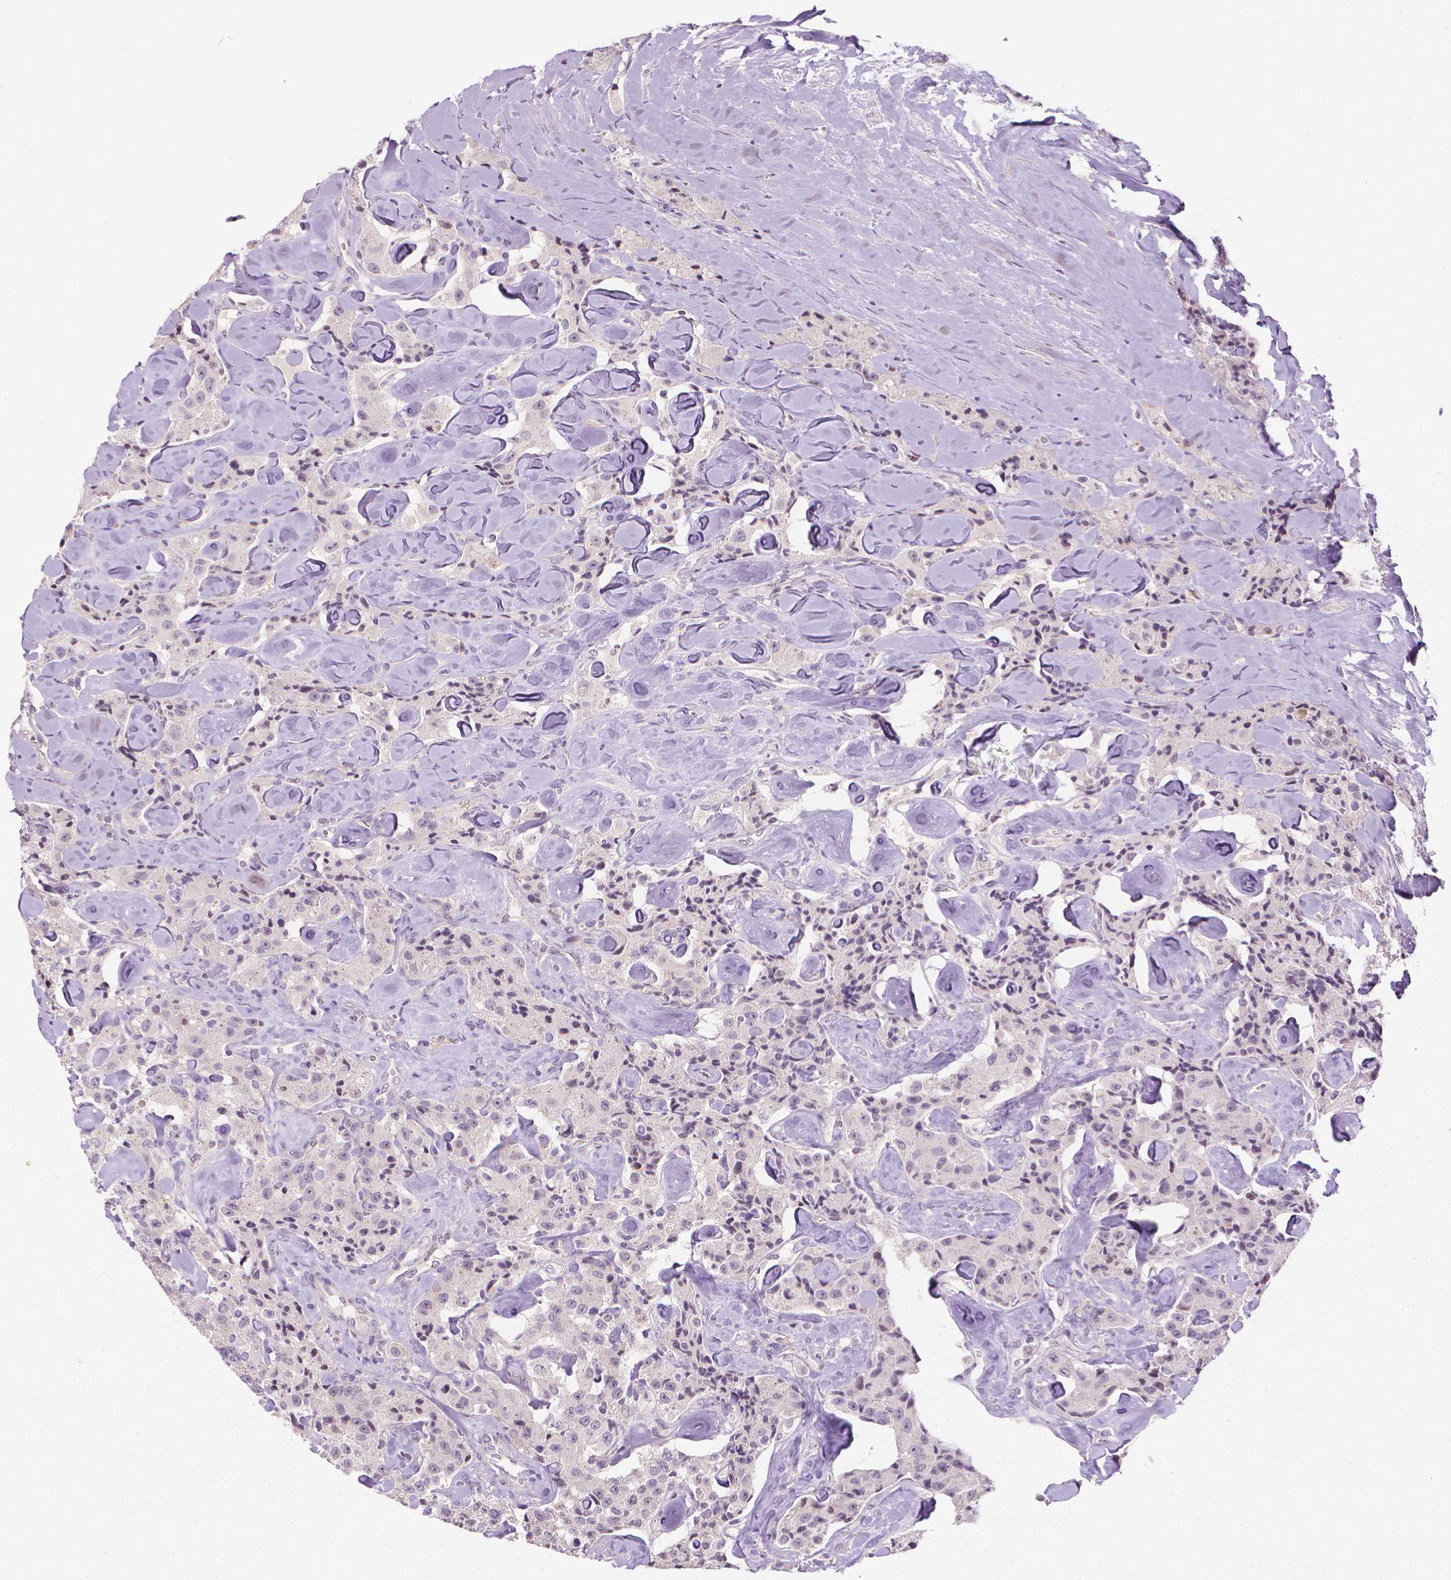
{"staining": {"intensity": "negative", "quantity": "none", "location": "none"}, "tissue": "carcinoid", "cell_type": "Tumor cells", "image_type": "cancer", "snomed": [{"axis": "morphology", "description": "Carcinoid, malignant, NOS"}, {"axis": "topography", "description": "Pancreas"}], "caption": "This image is of carcinoid (malignant) stained with immunohistochemistry to label a protein in brown with the nuclei are counter-stained blue. There is no staining in tumor cells.", "gene": "NCAN", "patient": {"sex": "male", "age": 41}}